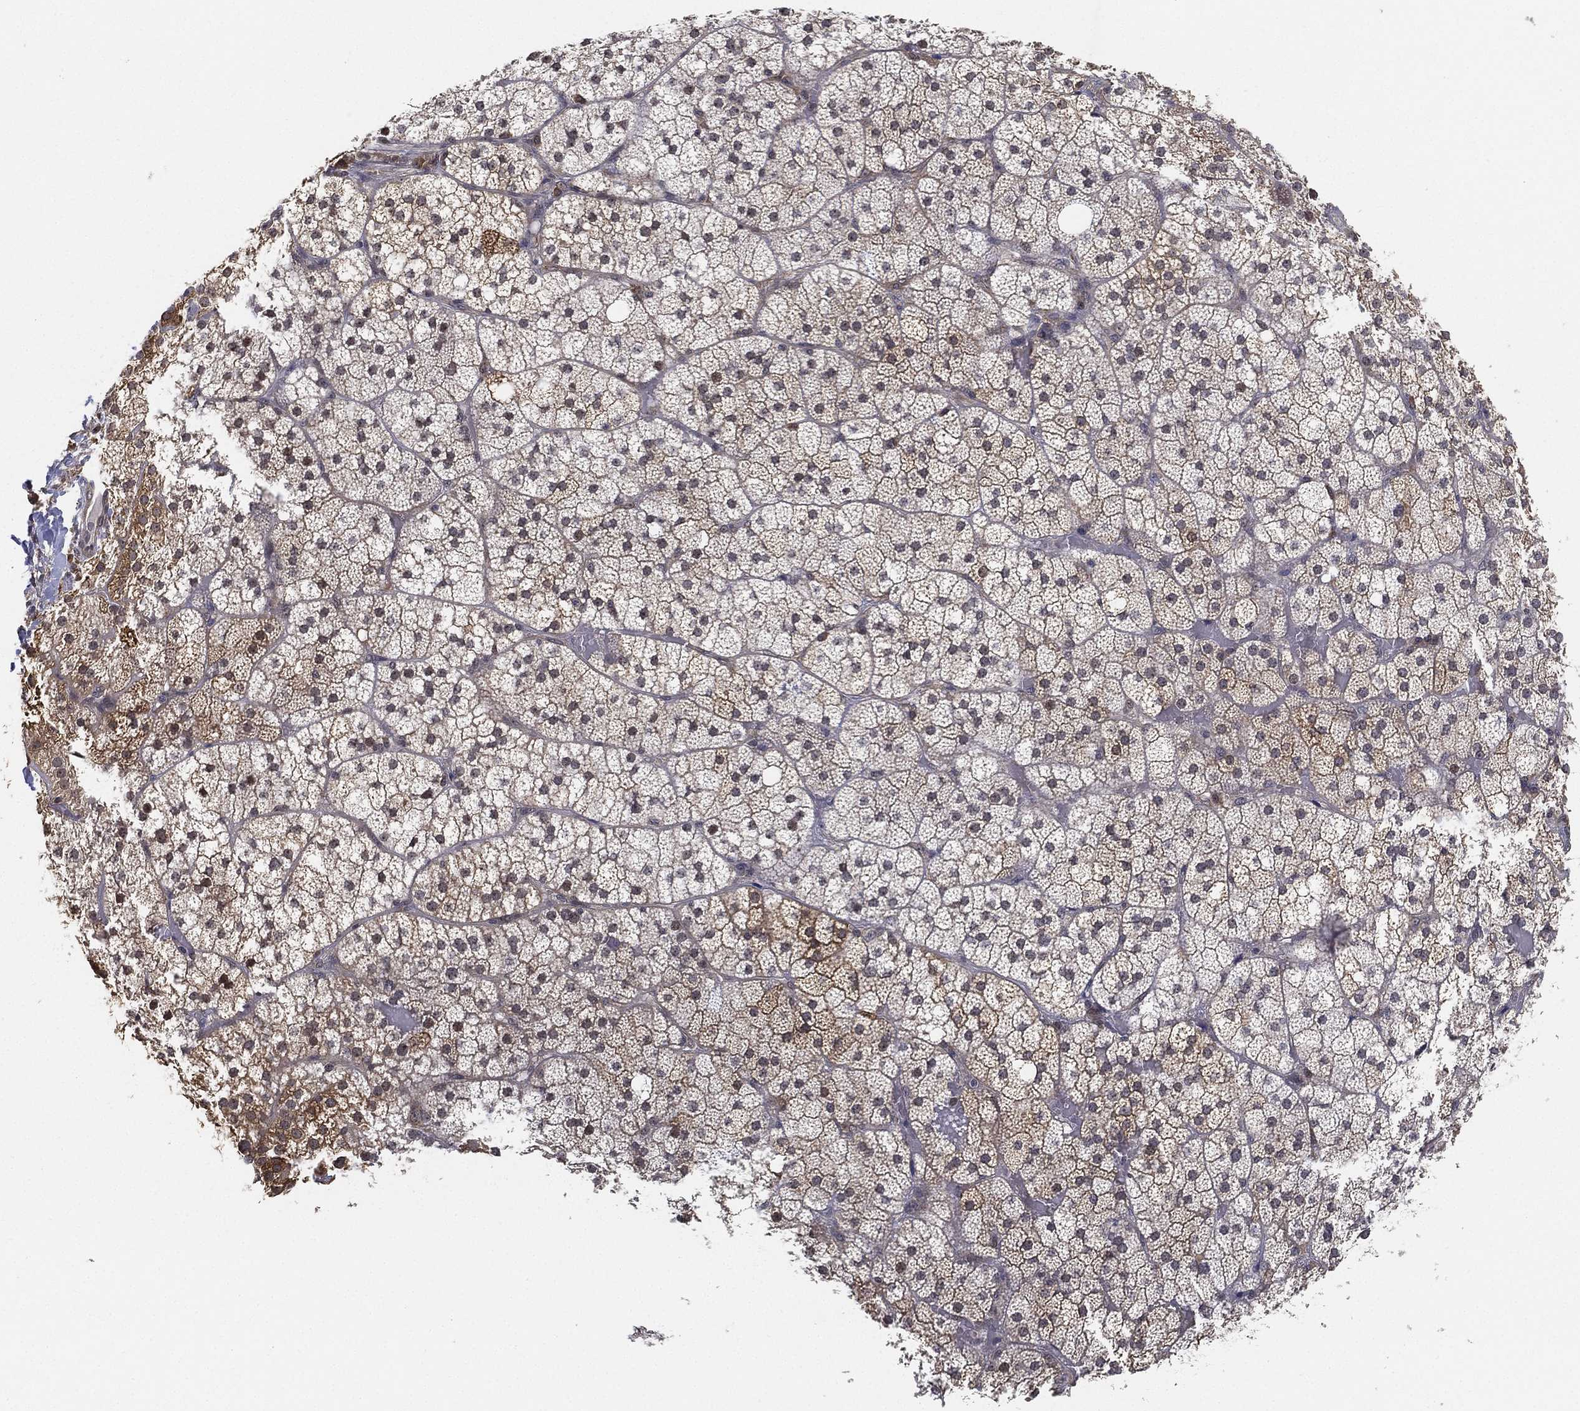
{"staining": {"intensity": "strong", "quantity": "25%-75%", "location": "cytoplasmic/membranous"}, "tissue": "adrenal gland", "cell_type": "Glandular cells", "image_type": "normal", "snomed": [{"axis": "morphology", "description": "Normal tissue, NOS"}, {"axis": "topography", "description": "Adrenal gland"}], "caption": "A micrograph of adrenal gland stained for a protein demonstrates strong cytoplasmic/membranous brown staining in glandular cells. The protein of interest is stained brown, and the nuclei are stained in blue (DAB (3,3'-diaminobenzidine) IHC with brightfield microscopy, high magnification).", "gene": "PPP1R16B", "patient": {"sex": "male", "age": 53}}